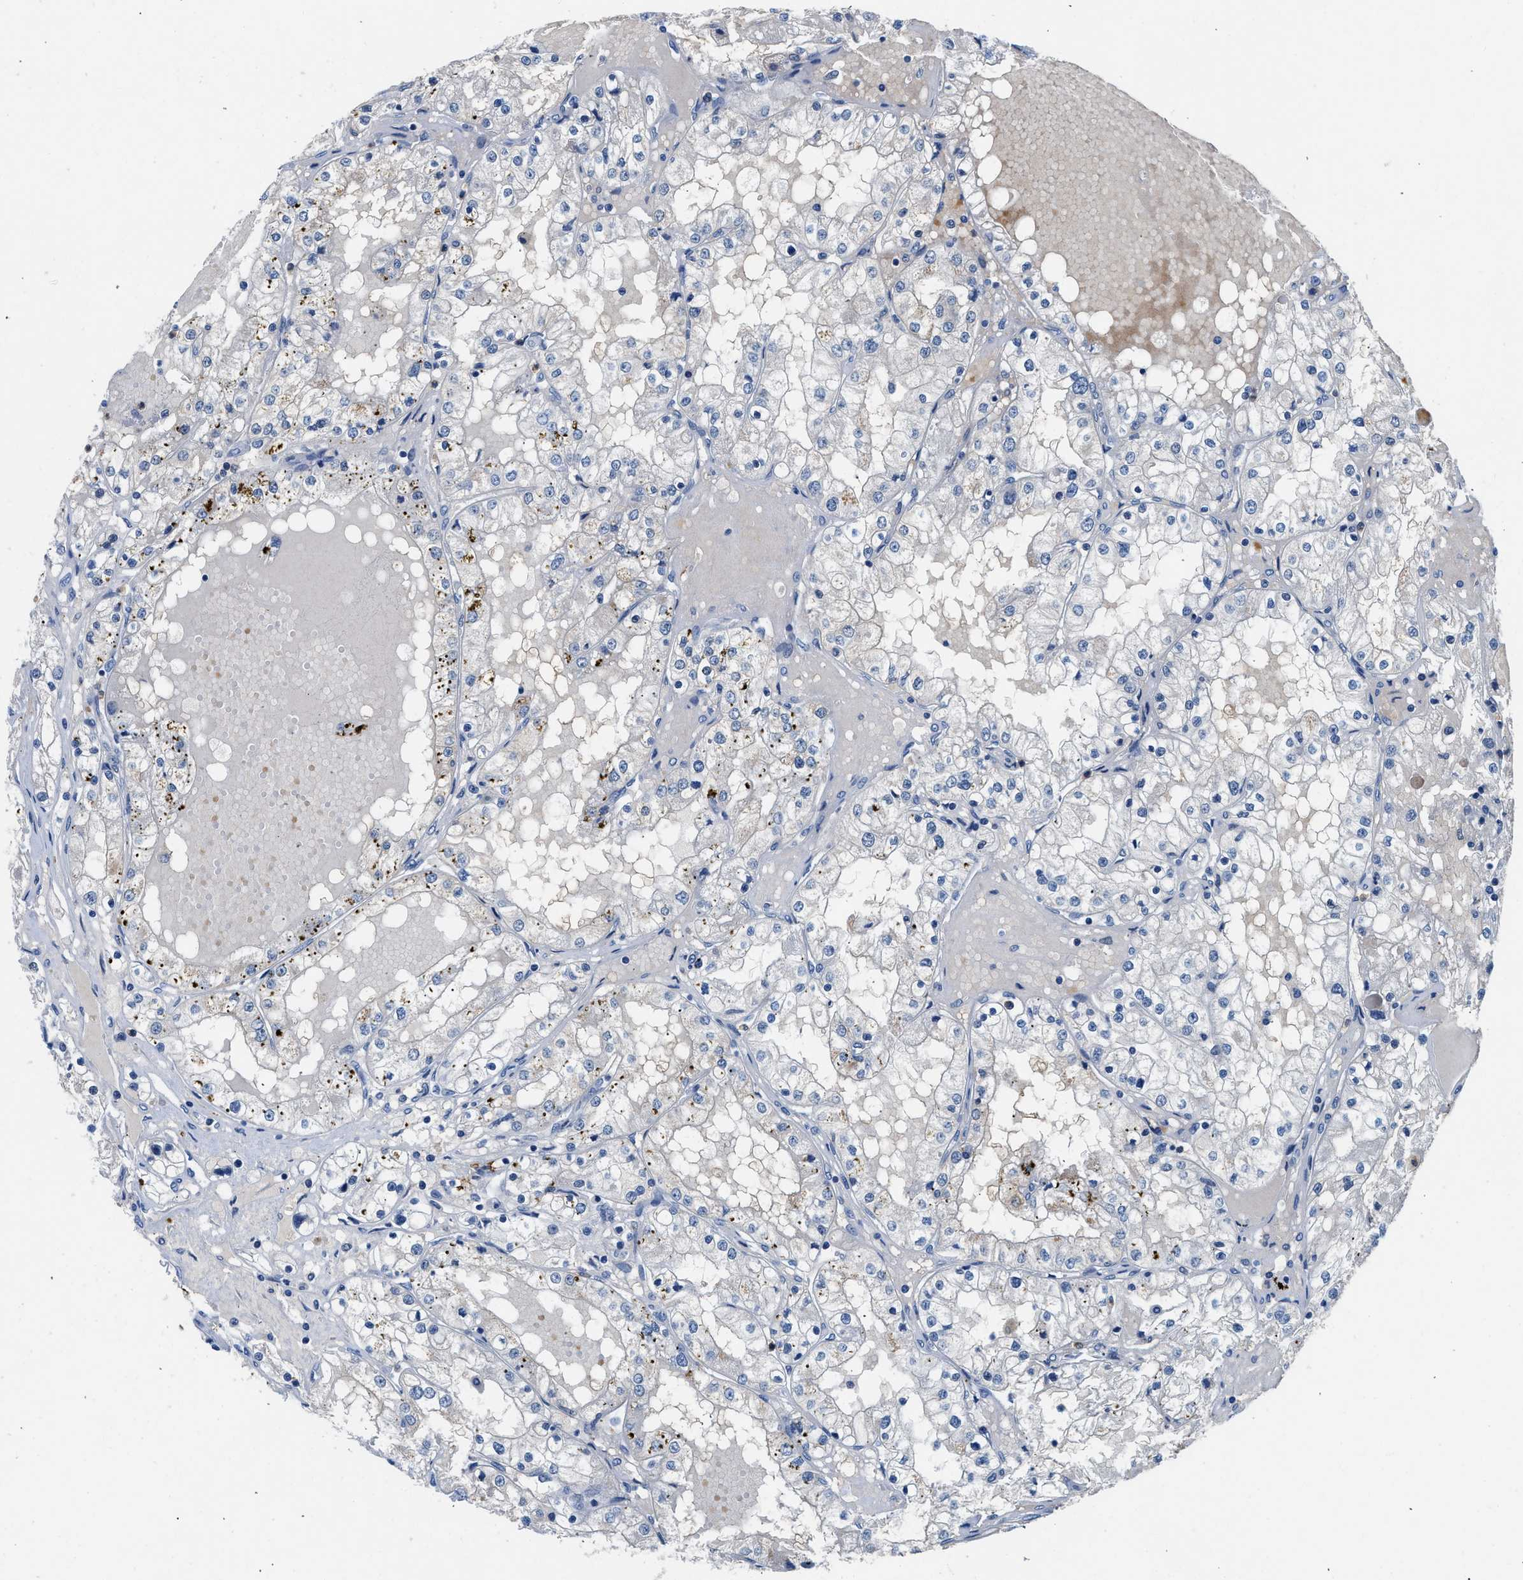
{"staining": {"intensity": "negative", "quantity": "none", "location": "none"}, "tissue": "renal cancer", "cell_type": "Tumor cells", "image_type": "cancer", "snomed": [{"axis": "morphology", "description": "Adenocarcinoma, NOS"}, {"axis": "topography", "description": "Kidney"}], "caption": "An image of renal cancer stained for a protein shows no brown staining in tumor cells.", "gene": "FADS6", "patient": {"sex": "male", "age": 68}}